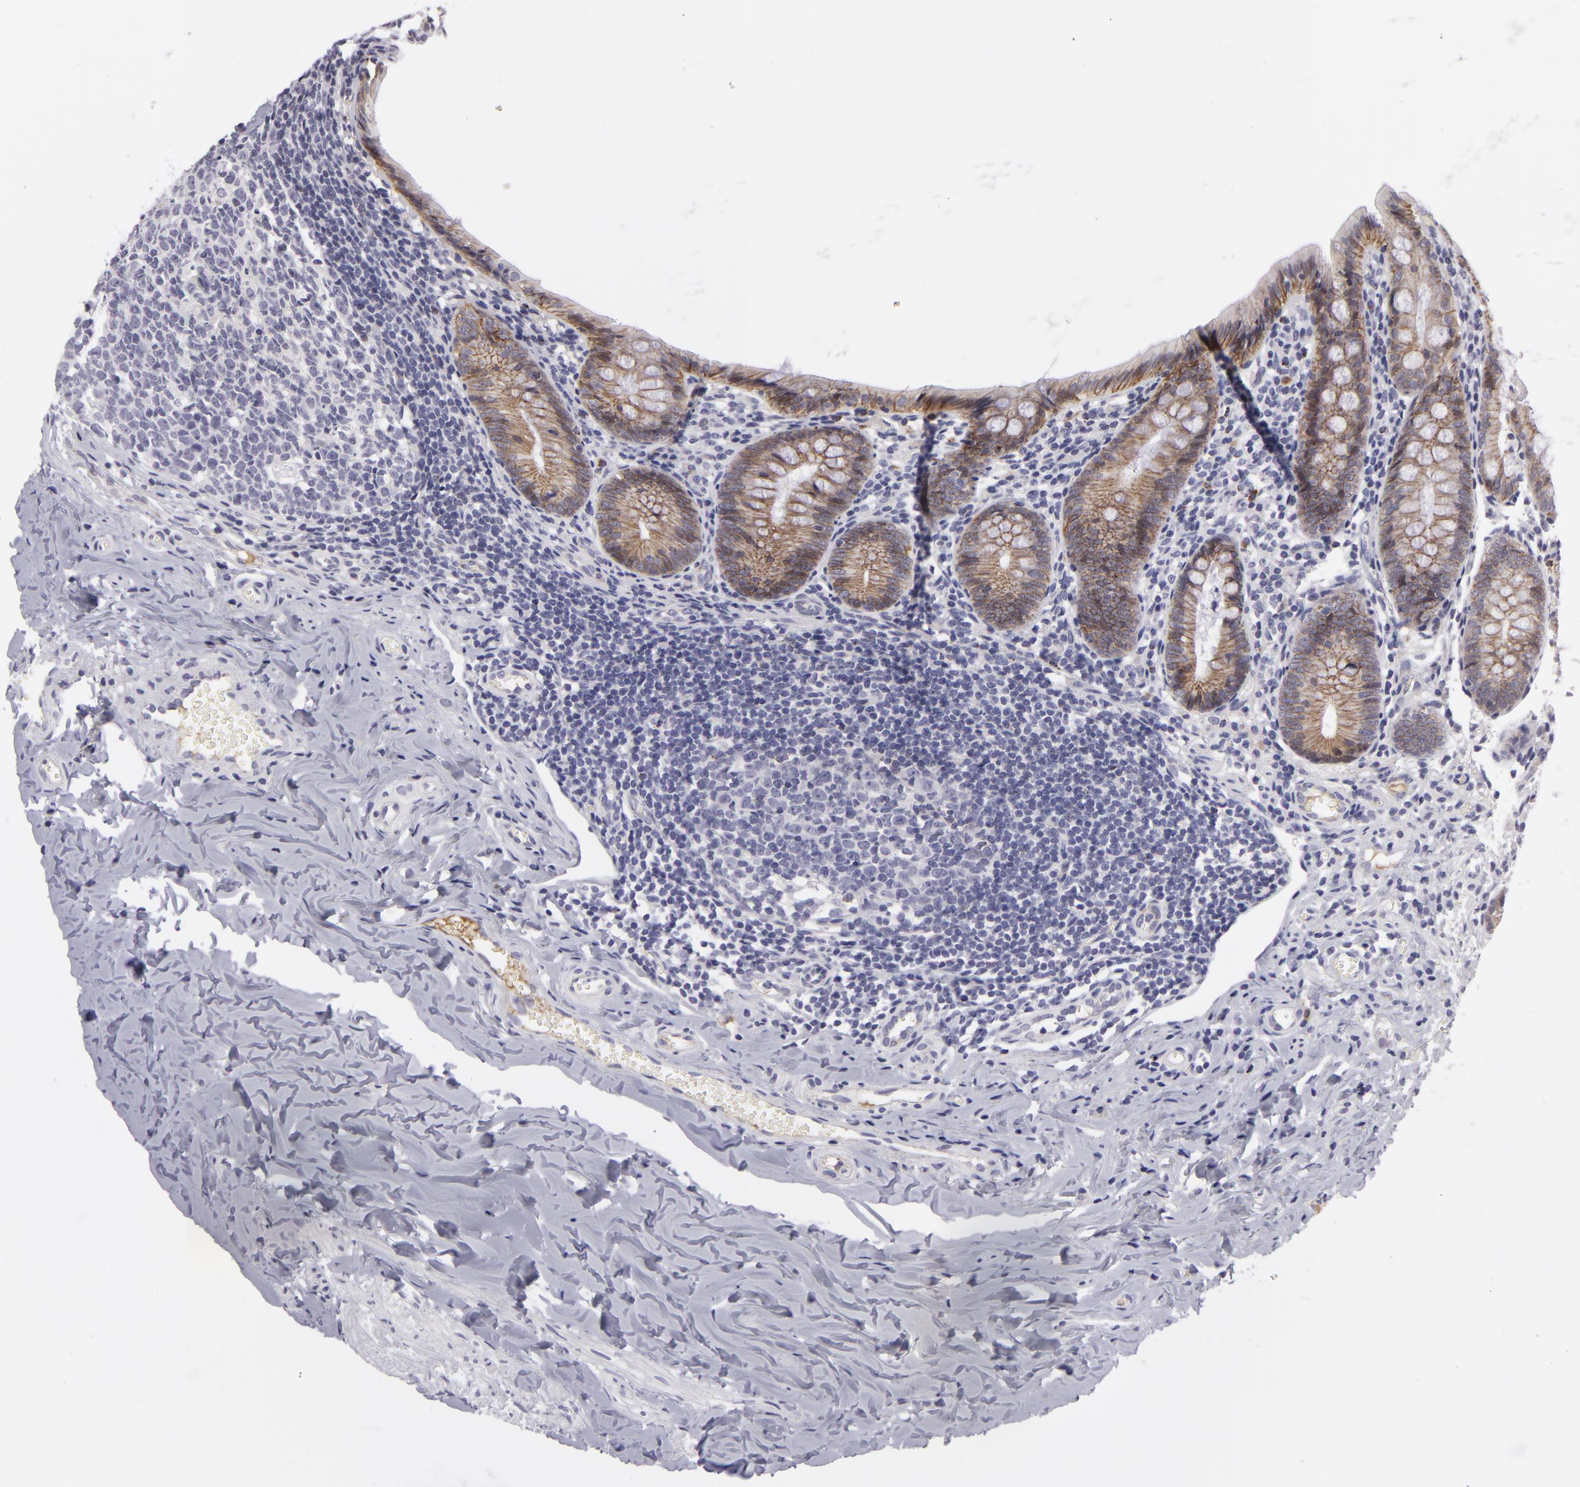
{"staining": {"intensity": "moderate", "quantity": ">75%", "location": "cytoplasmic/membranous"}, "tissue": "appendix", "cell_type": "Glandular cells", "image_type": "normal", "snomed": [{"axis": "morphology", "description": "Normal tissue, NOS"}, {"axis": "topography", "description": "Appendix"}], "caption": "This is a micrograph of immunohistochemistry staining of normal appendix, which shows moderate positivity in the cytoplasmic/membranous of glandular cells.", "gene": "CTNNB1", "patient": {"sex": "female", "age": 17}}